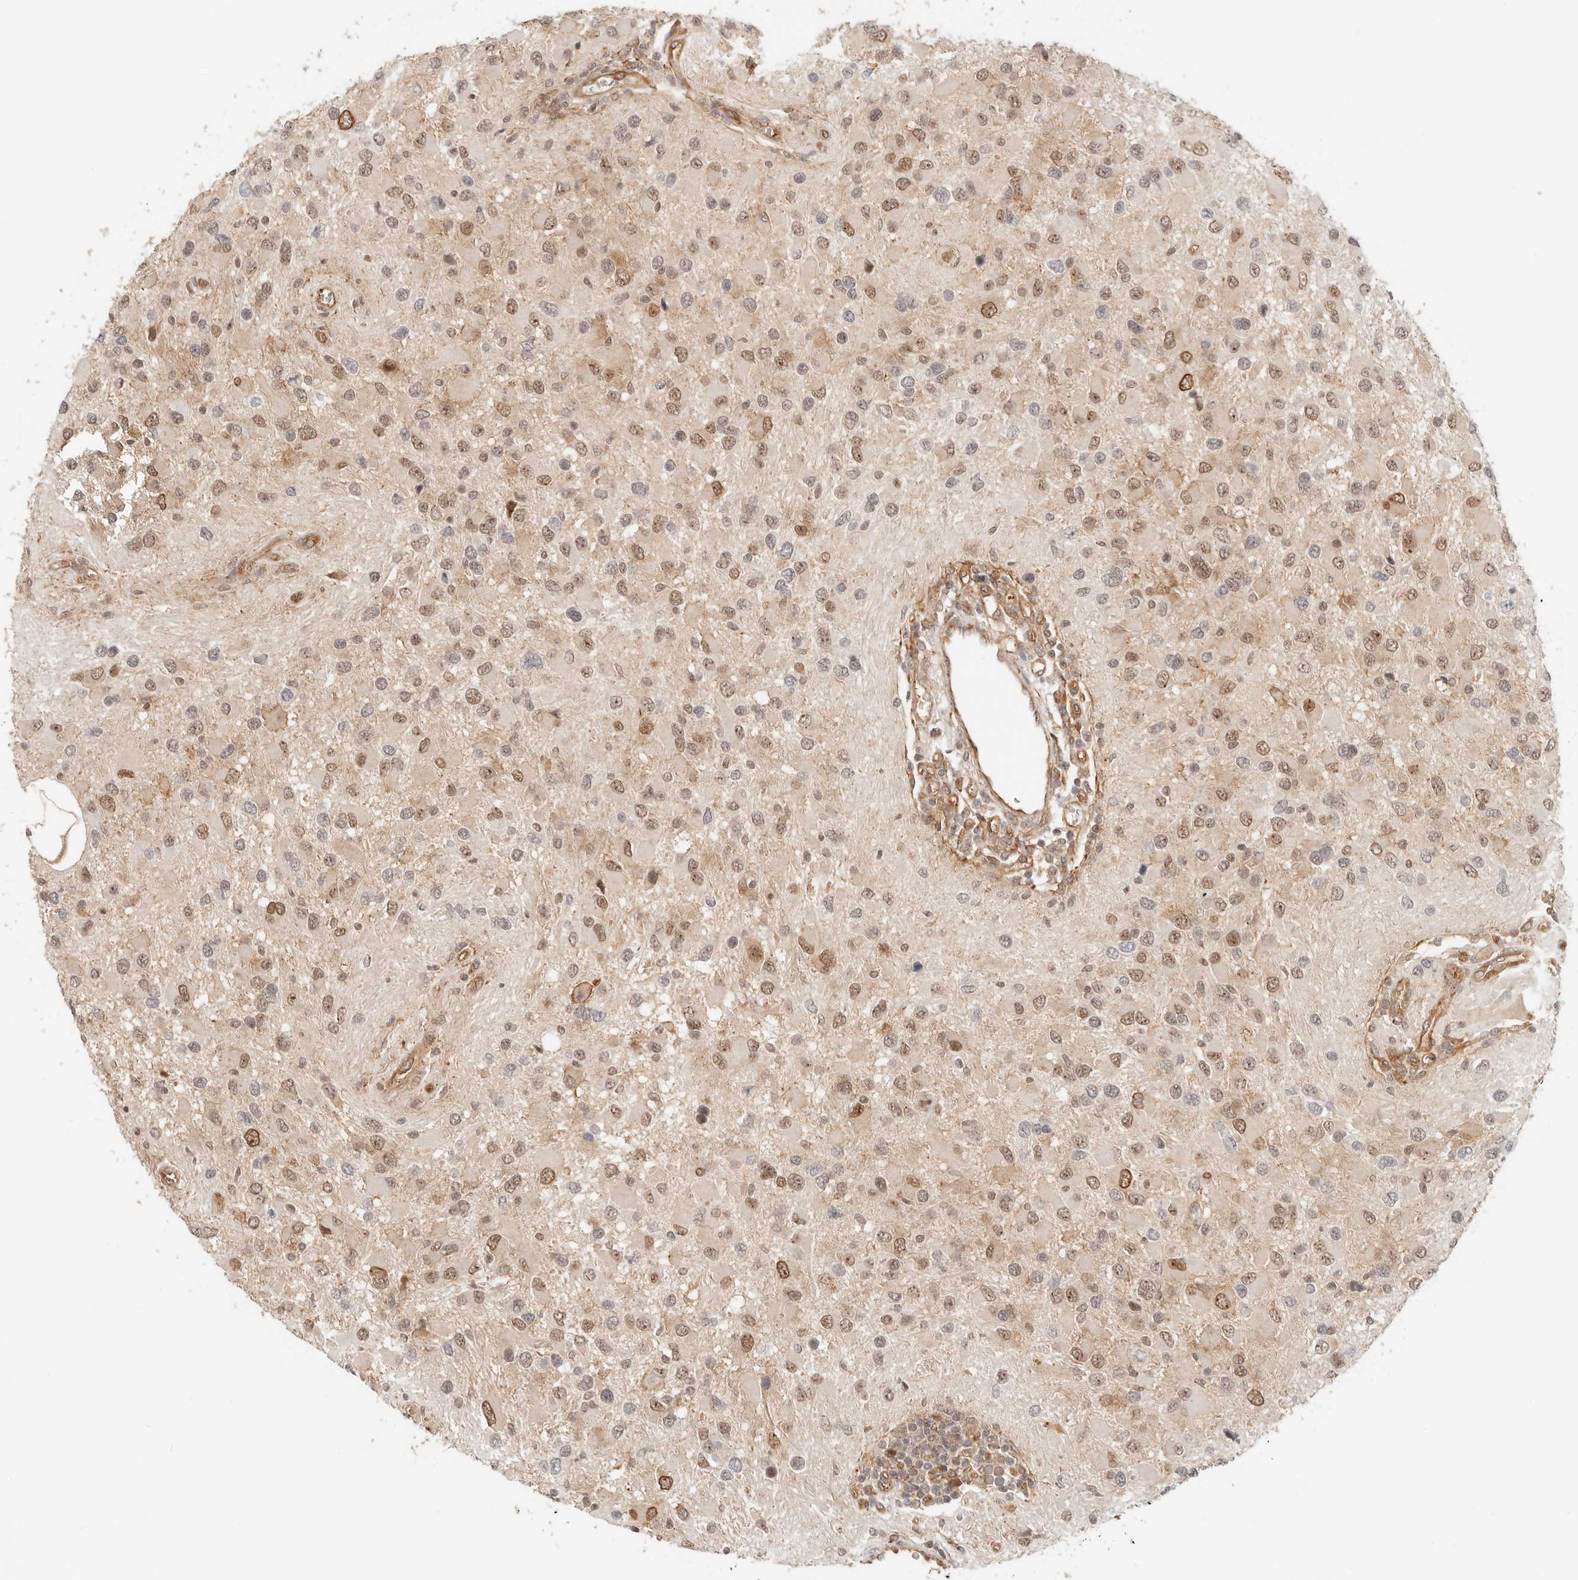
{"staining": {"intensity": "moderate", "quantity": ">75%", "location": "nuclear"}, "tissue": "glioma", "cell_type": "Tumor cells", "image_type": "cancer", "snomed": [{"axis": "morphology", "description": "Glioma, malignant, High grade"}, {"axis": "topography", "description": "Brain"}], "caption": "Moderate nuclear staining is identified in about >75% of tumor cells in glioma. (DAB IHC, brown staining for protein, blue staining for nuclei).", "gene": "HEXD", "patient": {"sex": "male", "age": 53}}